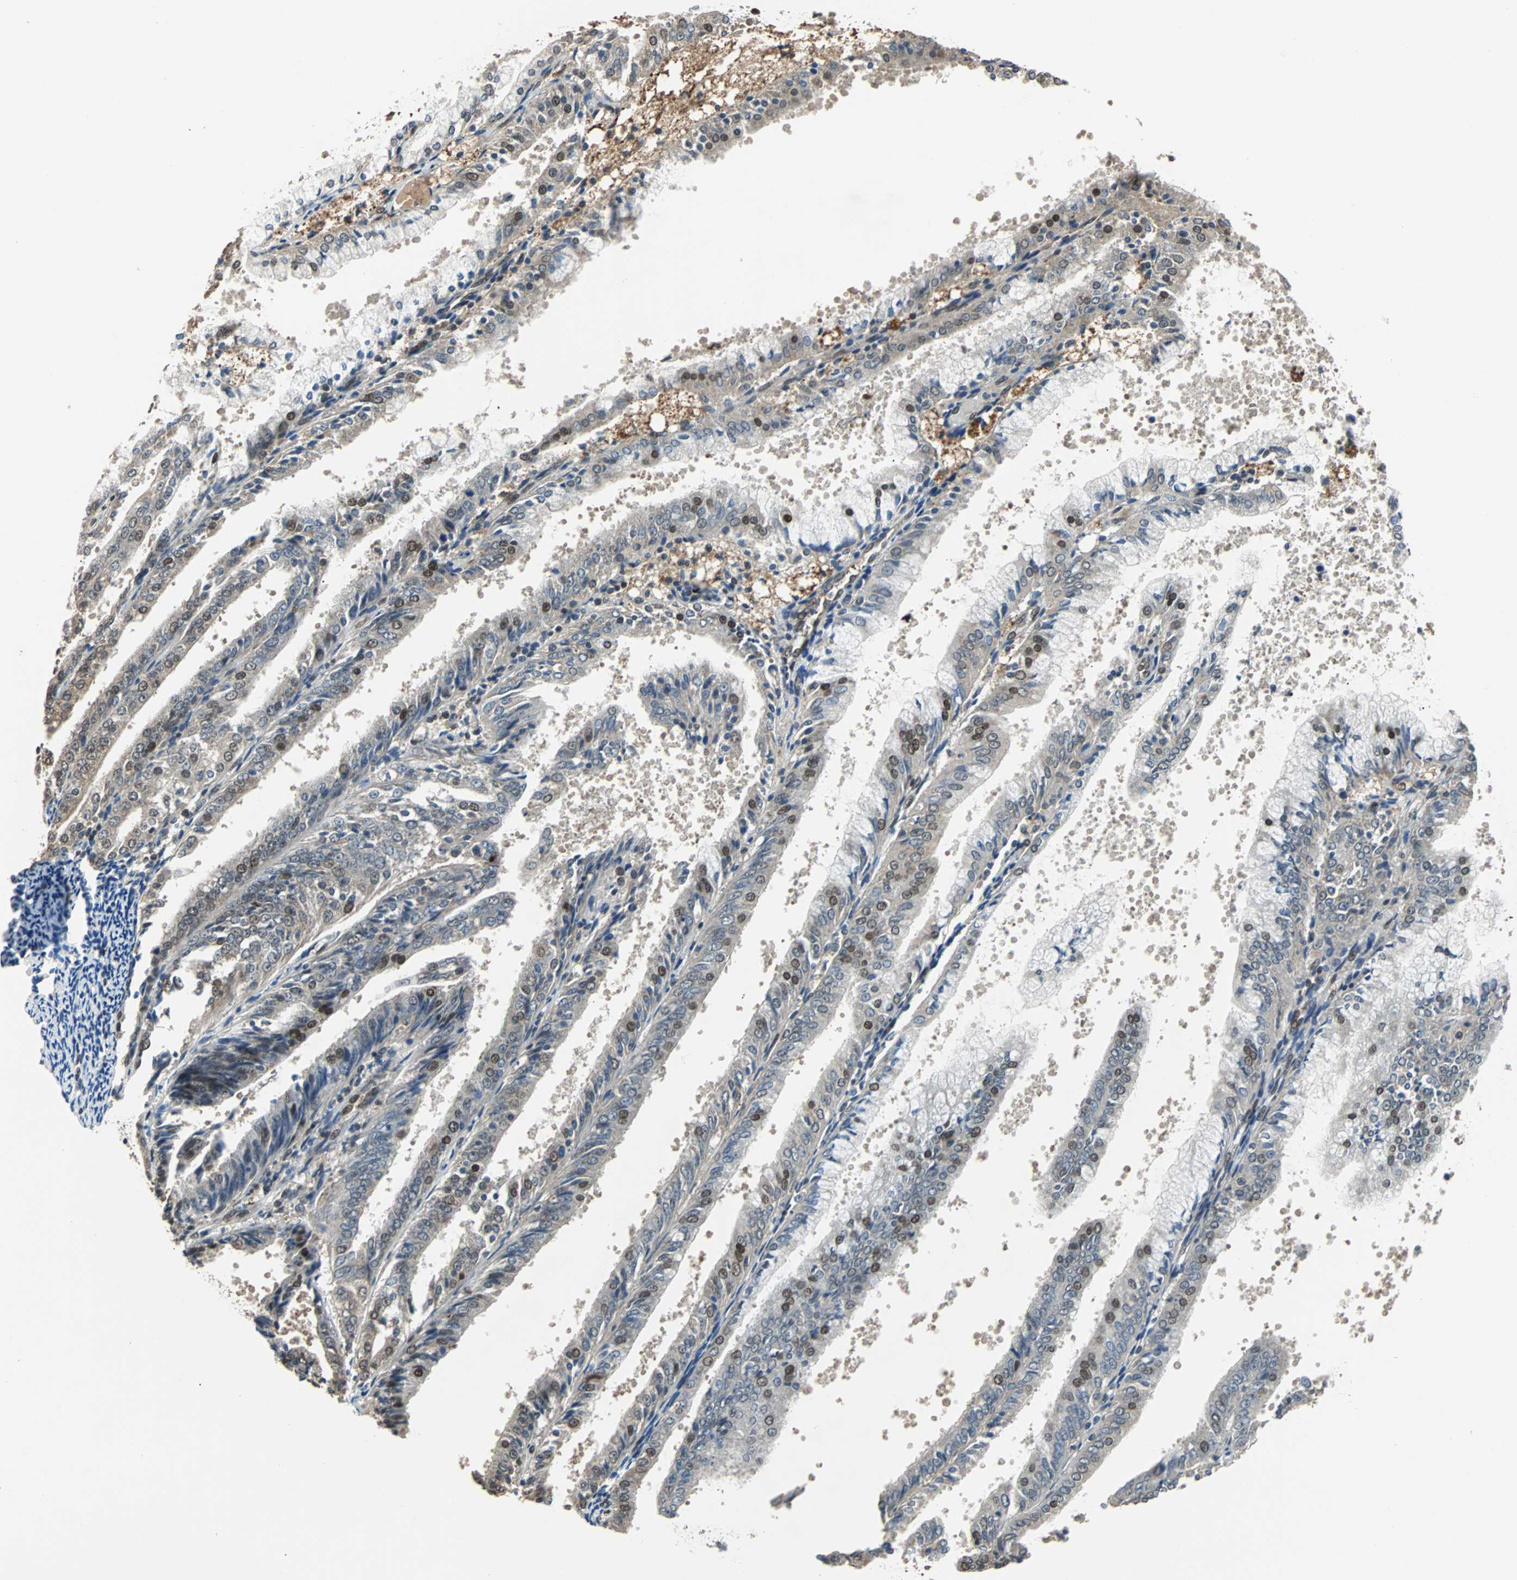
{"staining": {"intensity": "moderate", "quantity": "<25%", "location": "nuclear"}, "tissue": "endometrial cancer", "cell_type": "Tumor cells", "image_type": "cancer", "snomed": [{"axis": "morphology", "description": "Adenocarcinoma, NOS"}, {"axis": "topography", "description": "Endometrium"}], "caption": "Immunohistochemical staining of human endometrial adenocarcinoma exhibits moderate nuclear protein staining in approximately <25% of tumor cells. (DAB (3,3'-diaminobenzidine) IHC, brown staining for protein, blue staining for nuclei).", "gene": "PHC1", "patient": {"sex": "female", "age": 63}}